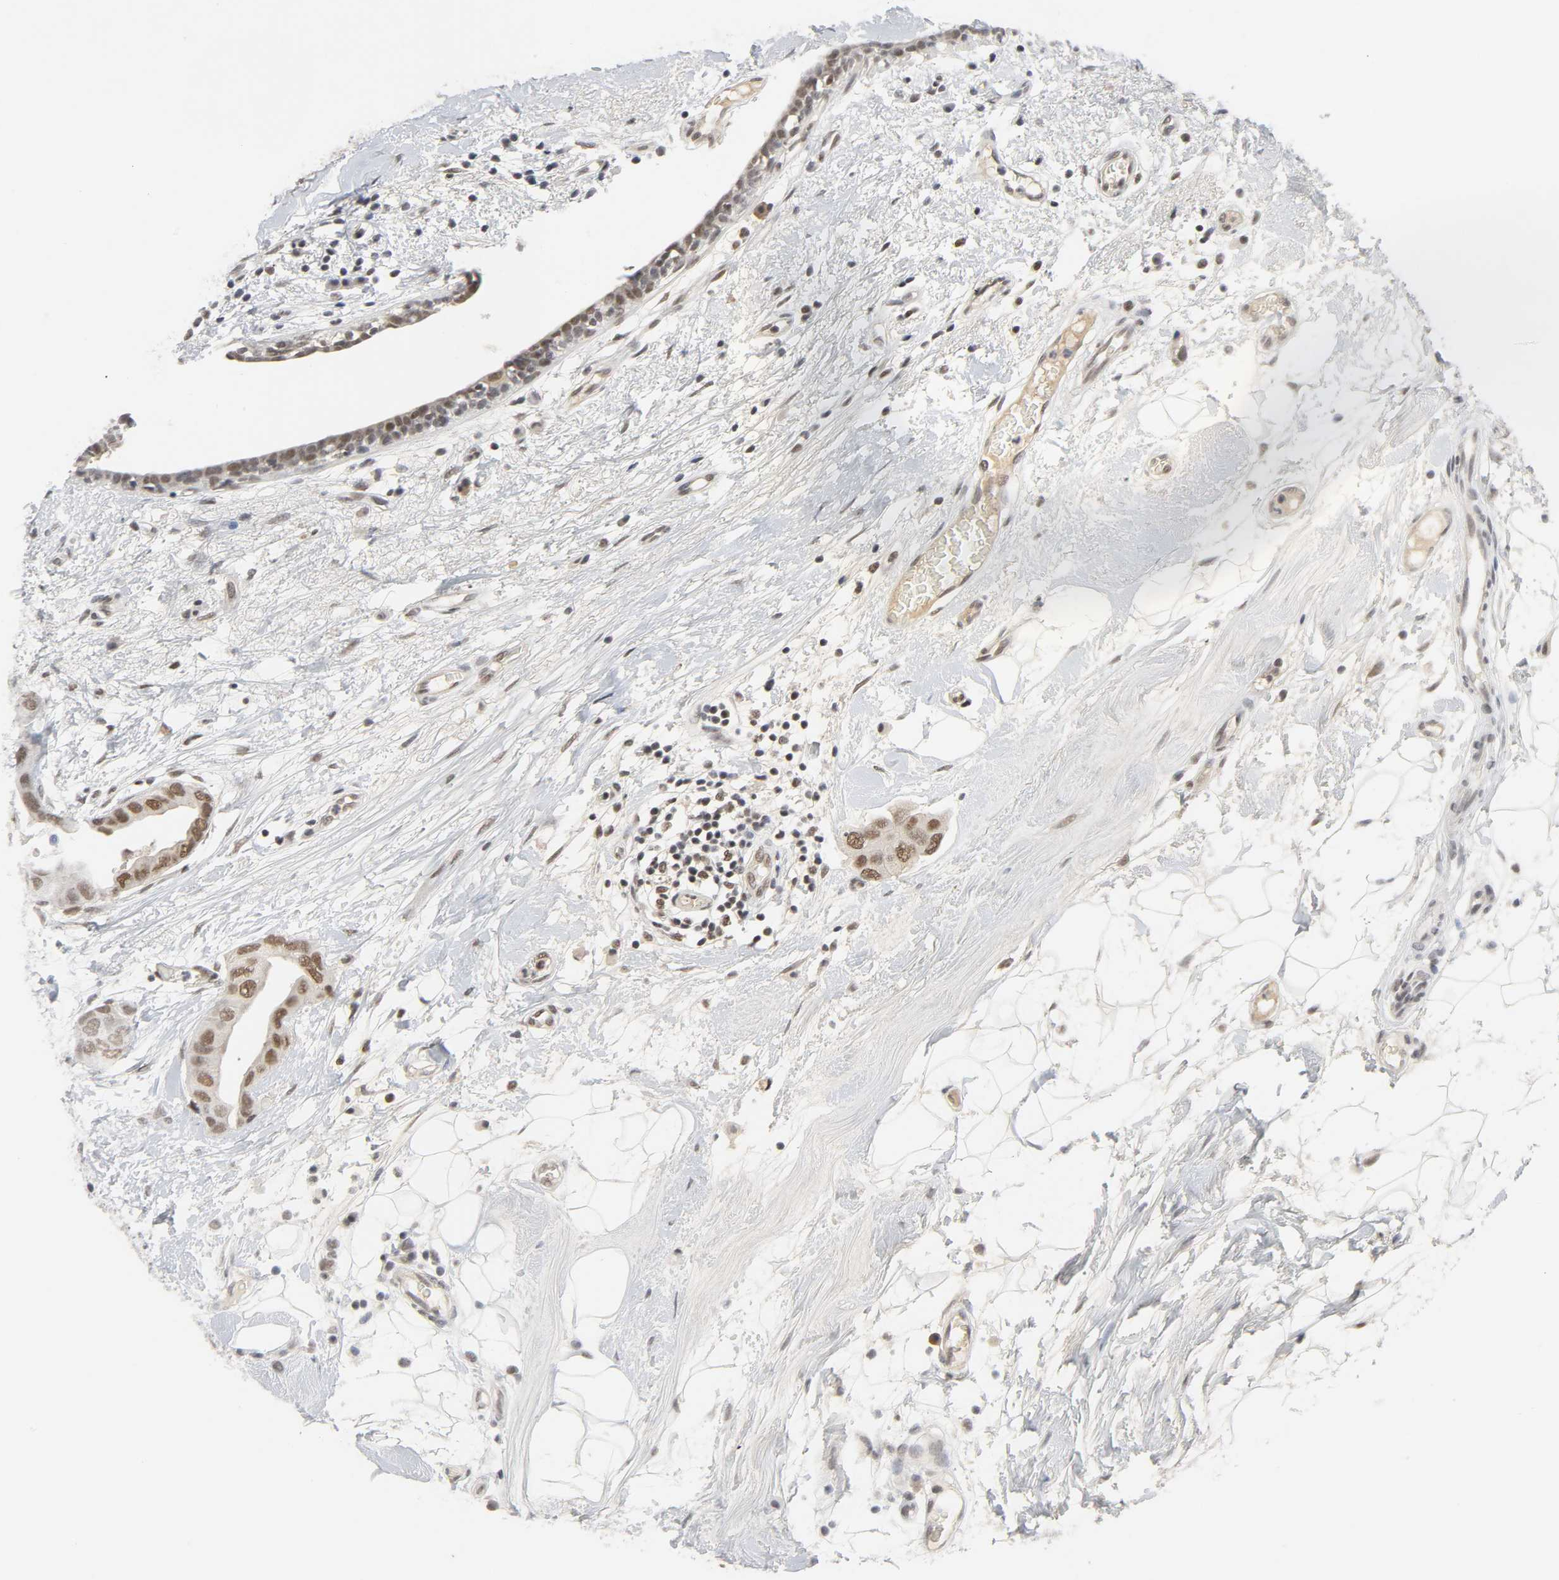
{"staining": {"intensity": "moderate", "quantity": ">75%", "location": "nuclear"}, "tissue": "breast cancer", "cell_type": "Tumor cells", "image_type": "cancer", "snomed": [{"axis": "morphology", "description": "Duct carcinoma"}, {"axis": "topography", "description": "Breast"}], "caption": "IHC micrograph of infiltrating ductal carcinoma (breast) stained for a protein (brown), which exhibits medium levels of moderate nuclear positivity in about >75% of tumor cells.", "gene": "NCOA6", "patient": {"sex": "female", "age": 40}}